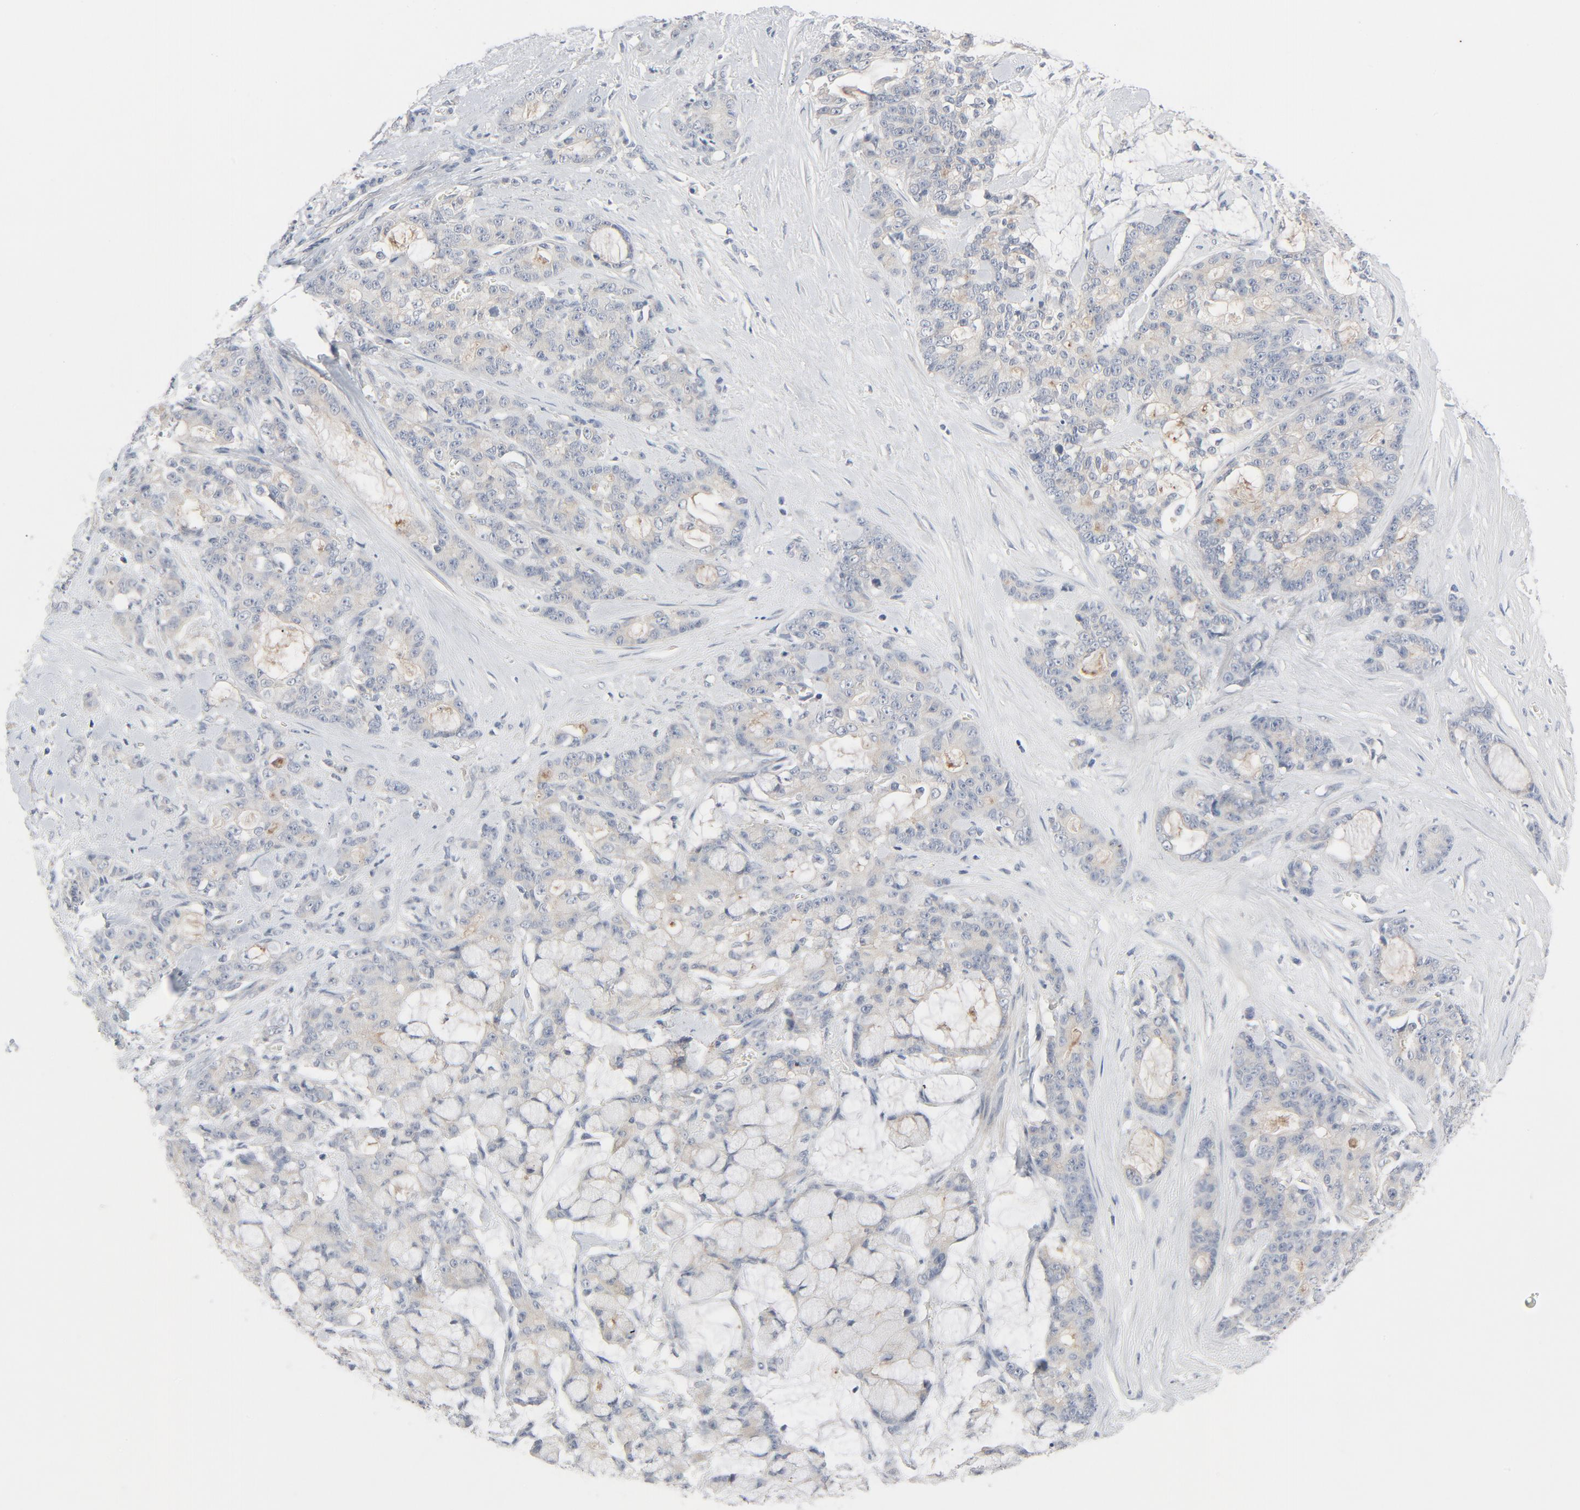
{"staining": {"intensity": "weak", "quantity": "25%-75%", "location": "cytoplasmic/membranous"}, "tissue": "pancreatic cancer", "cell_type": "Tumor cells", "image_type": "cancer", "snomed": [{"axis": "morphology", "description": "Adenocarcinoma, NOS"}, {"axis": "topography", "description": "Pancreas"}], "caption": "Pancreatic adenocarcinoma was stained to show a protein in brown. There is low levels of weak cytoplasmic/membranous positivity in approximately 25%-75% of tumor cells.", "gene": "TSG101", "patient": {"sex": "female", "age": 73}}